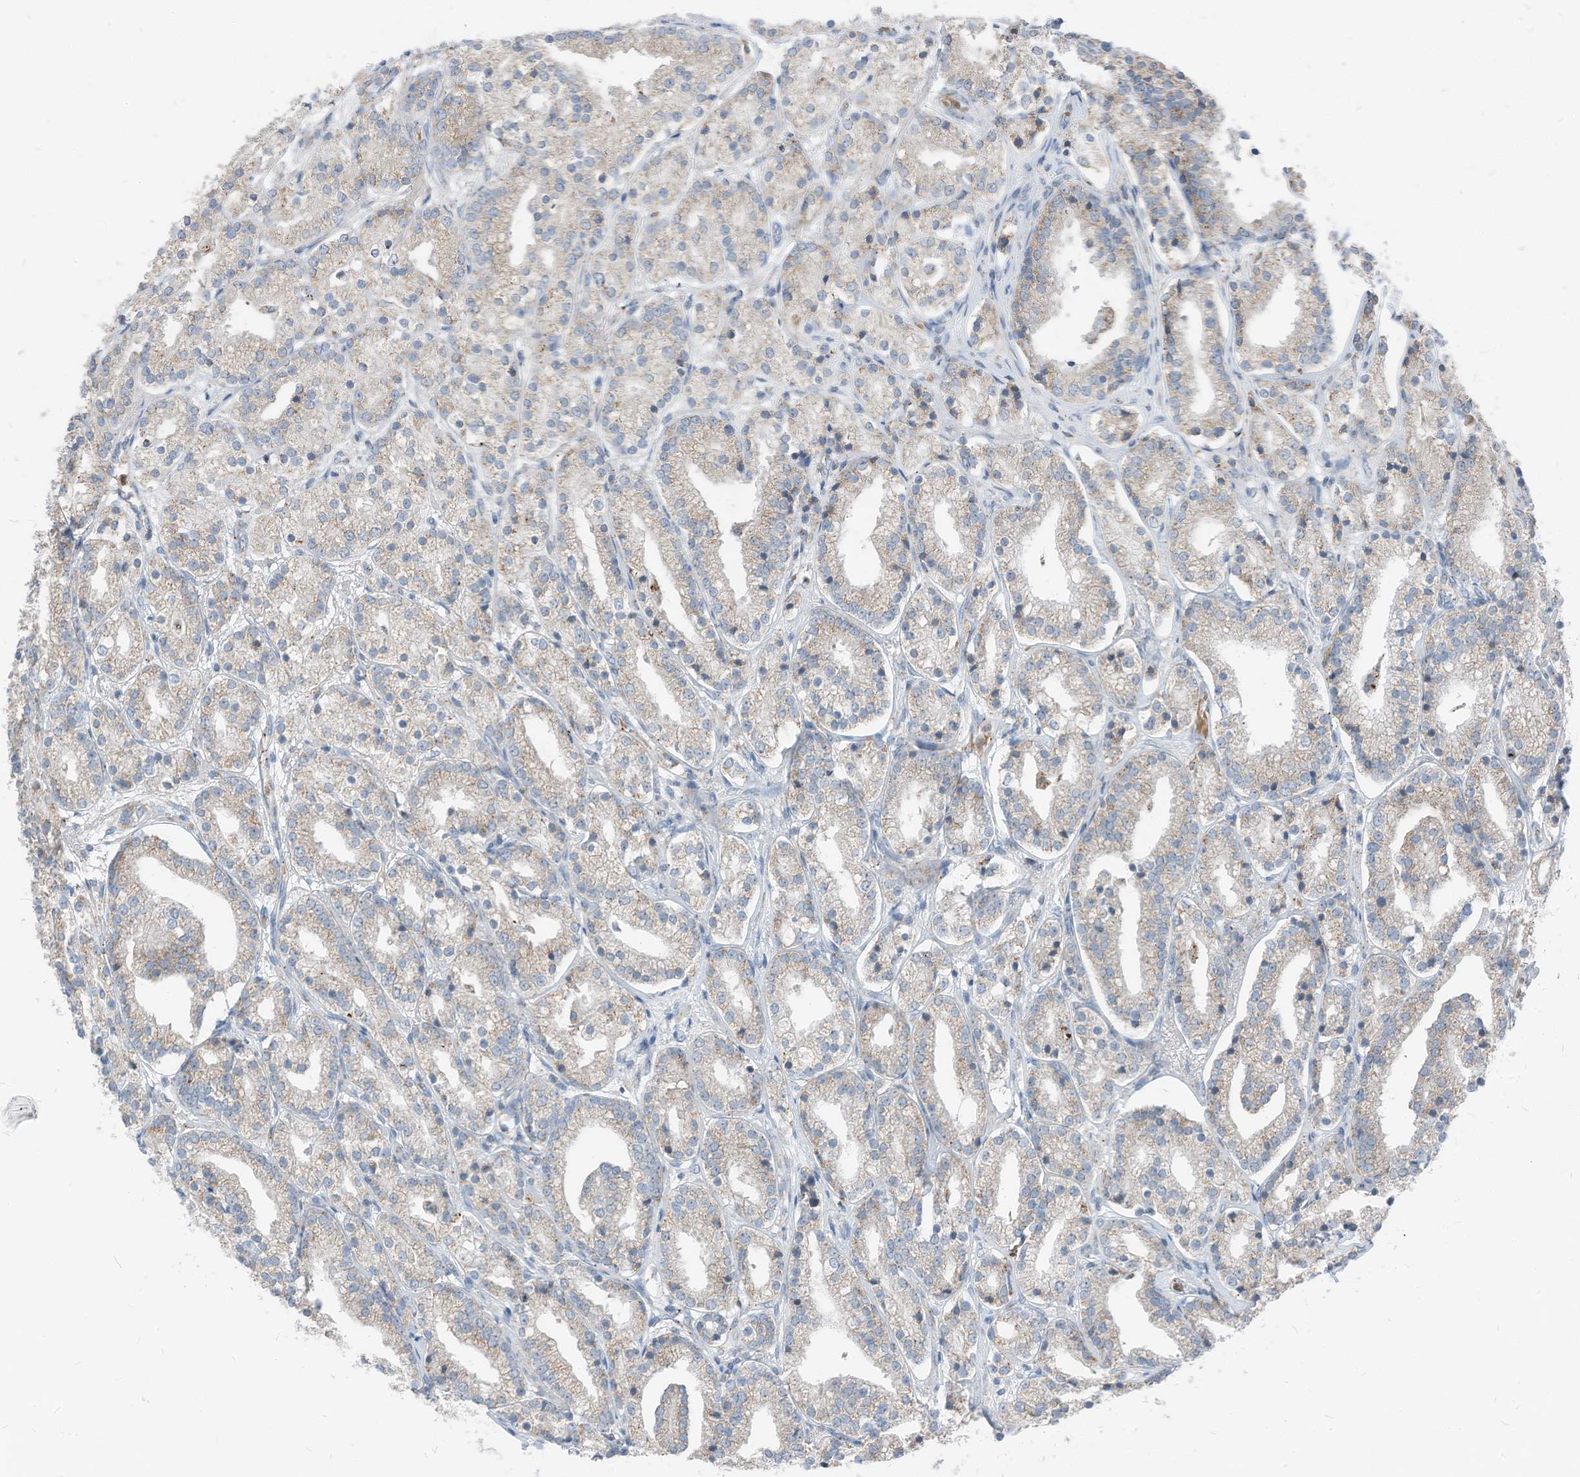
{"staining": {"intensity": "weak", "quantity": "<25%", "location": "cytoplasmic/membranous"}, "tissue": "prostate cancer", "cell_type": "Tumor cells", "image_type": "cancer", "snomed": [{"axis": "morphology", "description": "Adenocarcinoma, High grade"}, {"axis": "topography", "description": "Prostate"}], "caption": "A micrograph of human prostate adenocarcinoma (high-grade) is negative for staining in tumor cells.", "gene": "CHMP2B", "patient": {"sex": "male", "age": 69}}